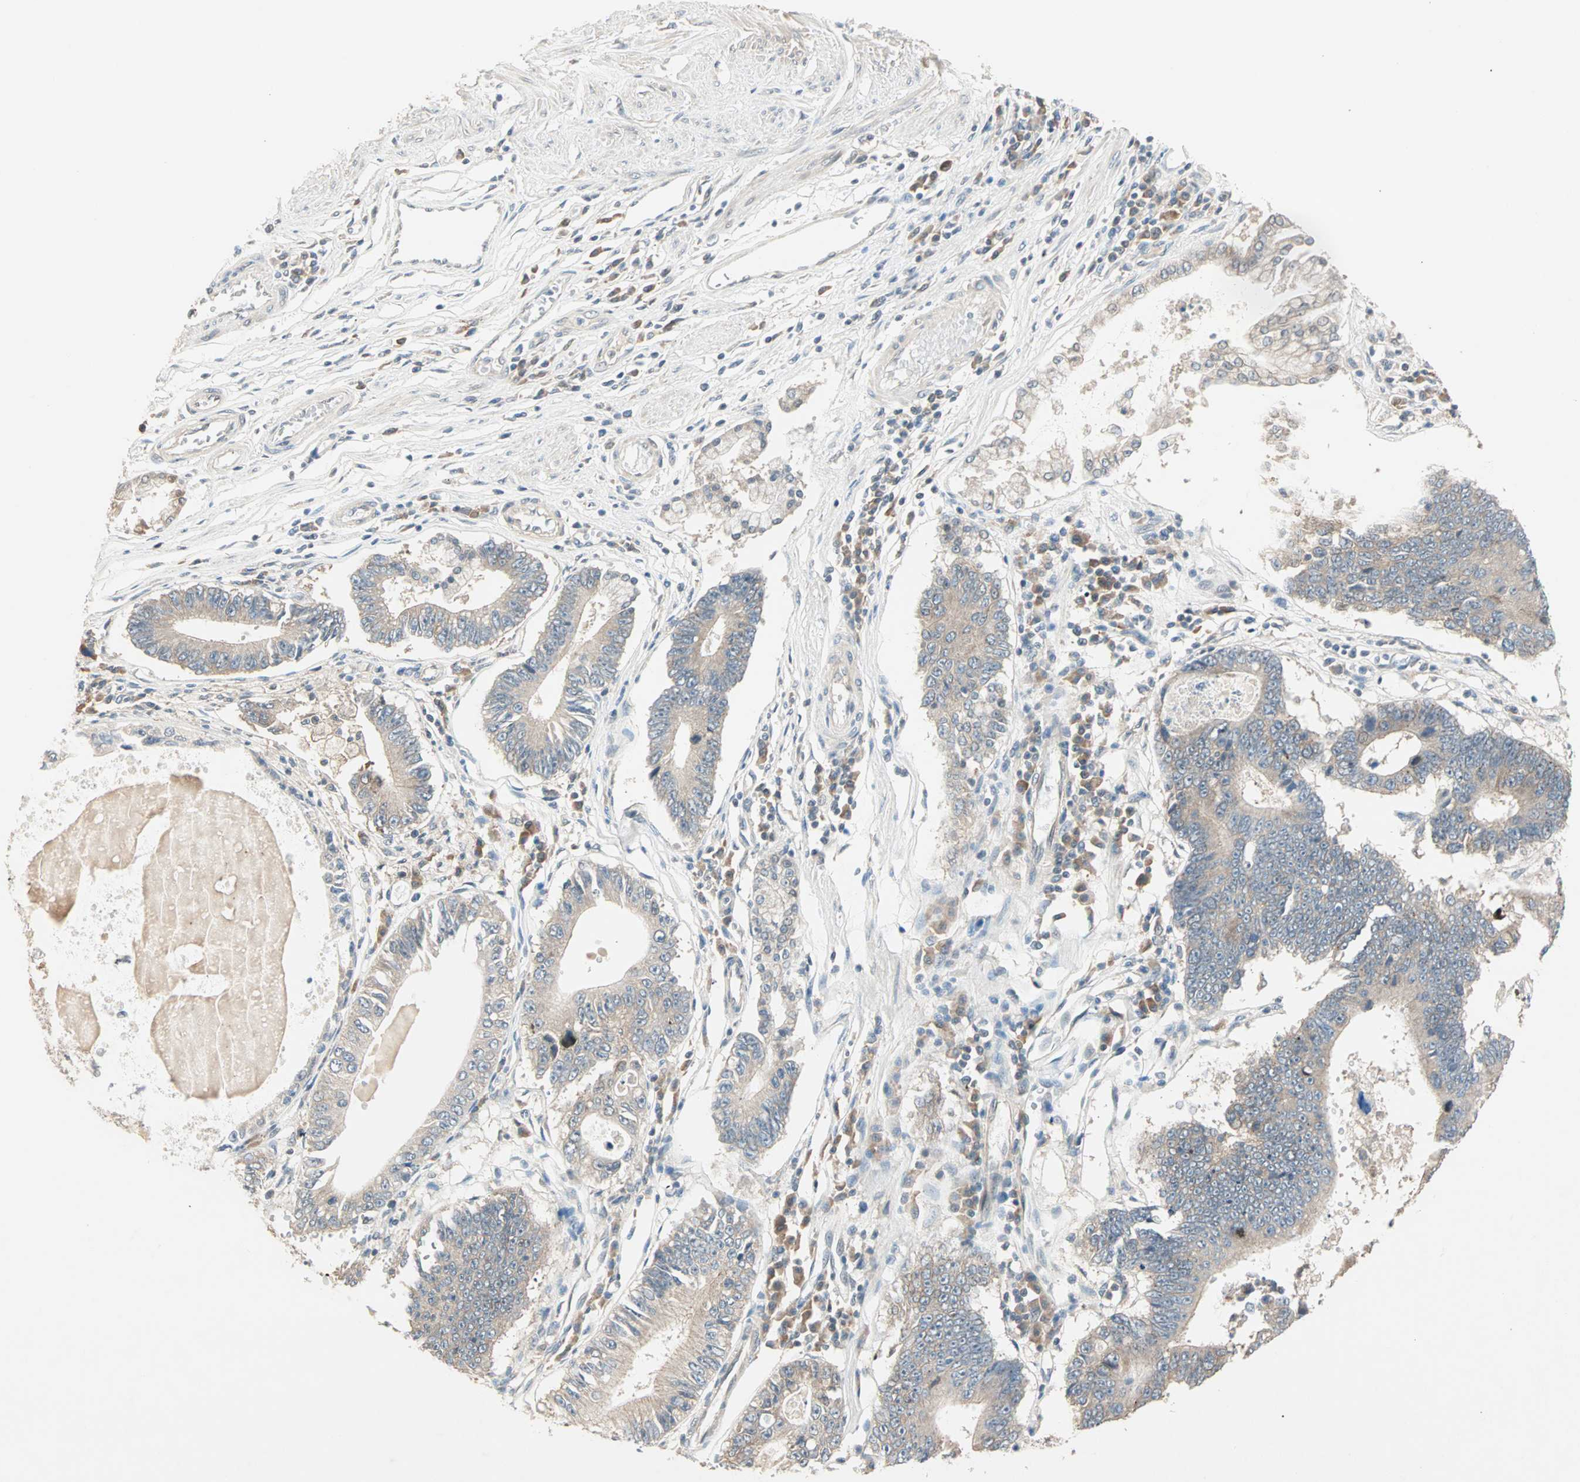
{"staining": {"intensity": "weak", "quantity": ">75%", "location": "cytoplasmic/membranous"}, "tissue": "stomach cancer", "cell_type": "Tumor cells", "image_type": "cancer", "snomed": [{"axis": "morphology", "description": "Adenocarcinoma, NOS"}, {"axis": "topography", "description": "Stomach"}], "caption": "Tumor cells show low levels of weak cytoplasmic/membranous positivity in about >75% of cells in adenocarcinoma (stomach). (Stains: DAB in brown, nuclei in blue, Microscopy: brightfield microscopy at high magnification).", "gene": "TTF2", "patient": {"sex": "male", "age": 59}}